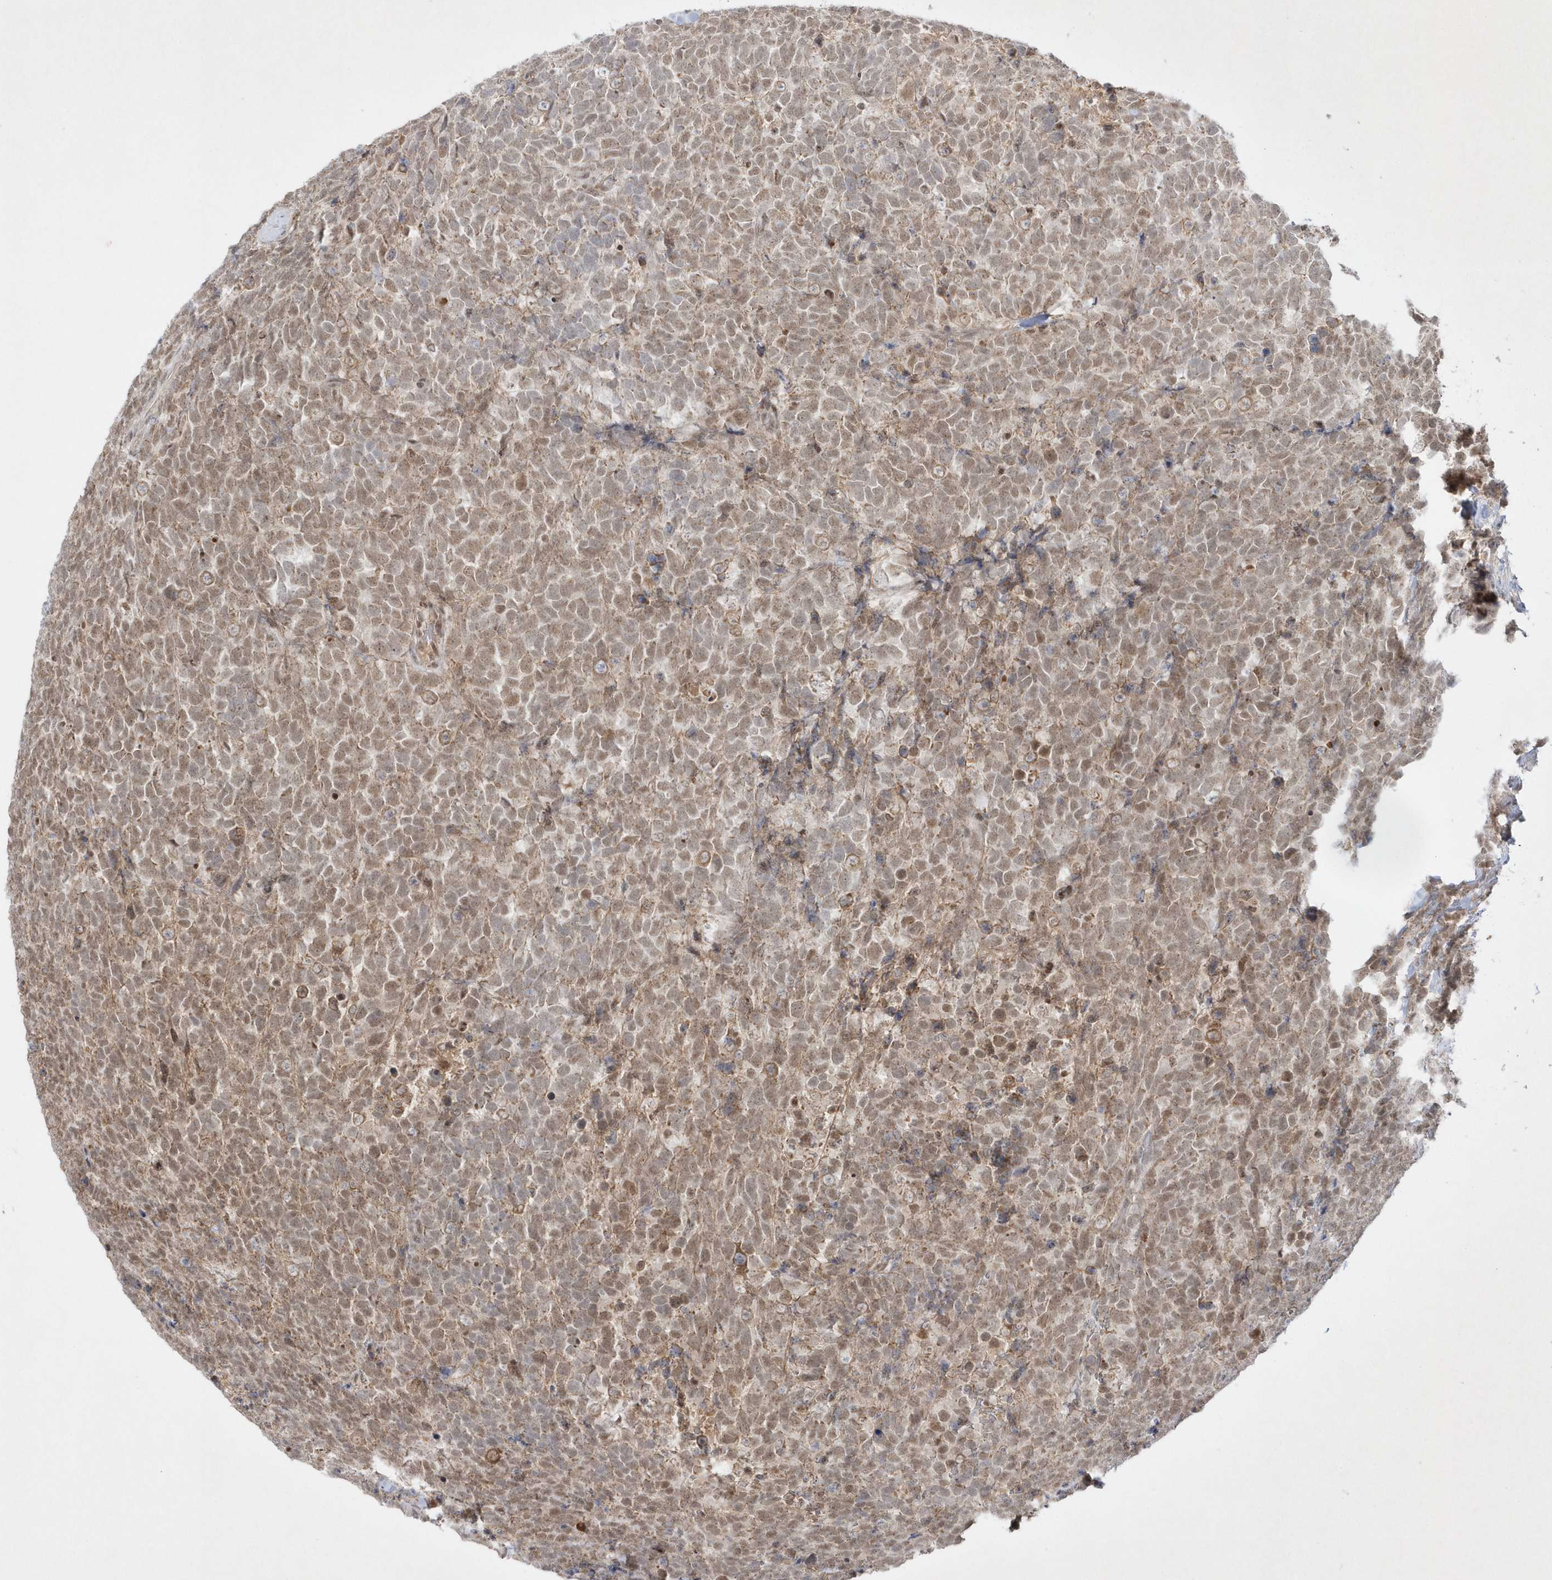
{"staining": {"intensity": "moderate", "quantity": ">75%", "location": "cytoplasmic/membranous,nuclear"}, "tissue": "urothelial cancer", "cell_type": "Tumor cells", "image_type": "cancer", "snomed": [{"axis": "morphology", "description": "Urothelial carcinoma, High grade"}, {"axis": "topography", "description": "Urinary bladder"}], "caption": "A micrograph showing moderate cytoplasmic/membranous and nuclear staining in approximately >75% of tumor cells in urothelial cancer, as visualized by brown immunohistochemical staining.", "gene": "CPSF3", "patient": {"sex": "female", "age": 82}}